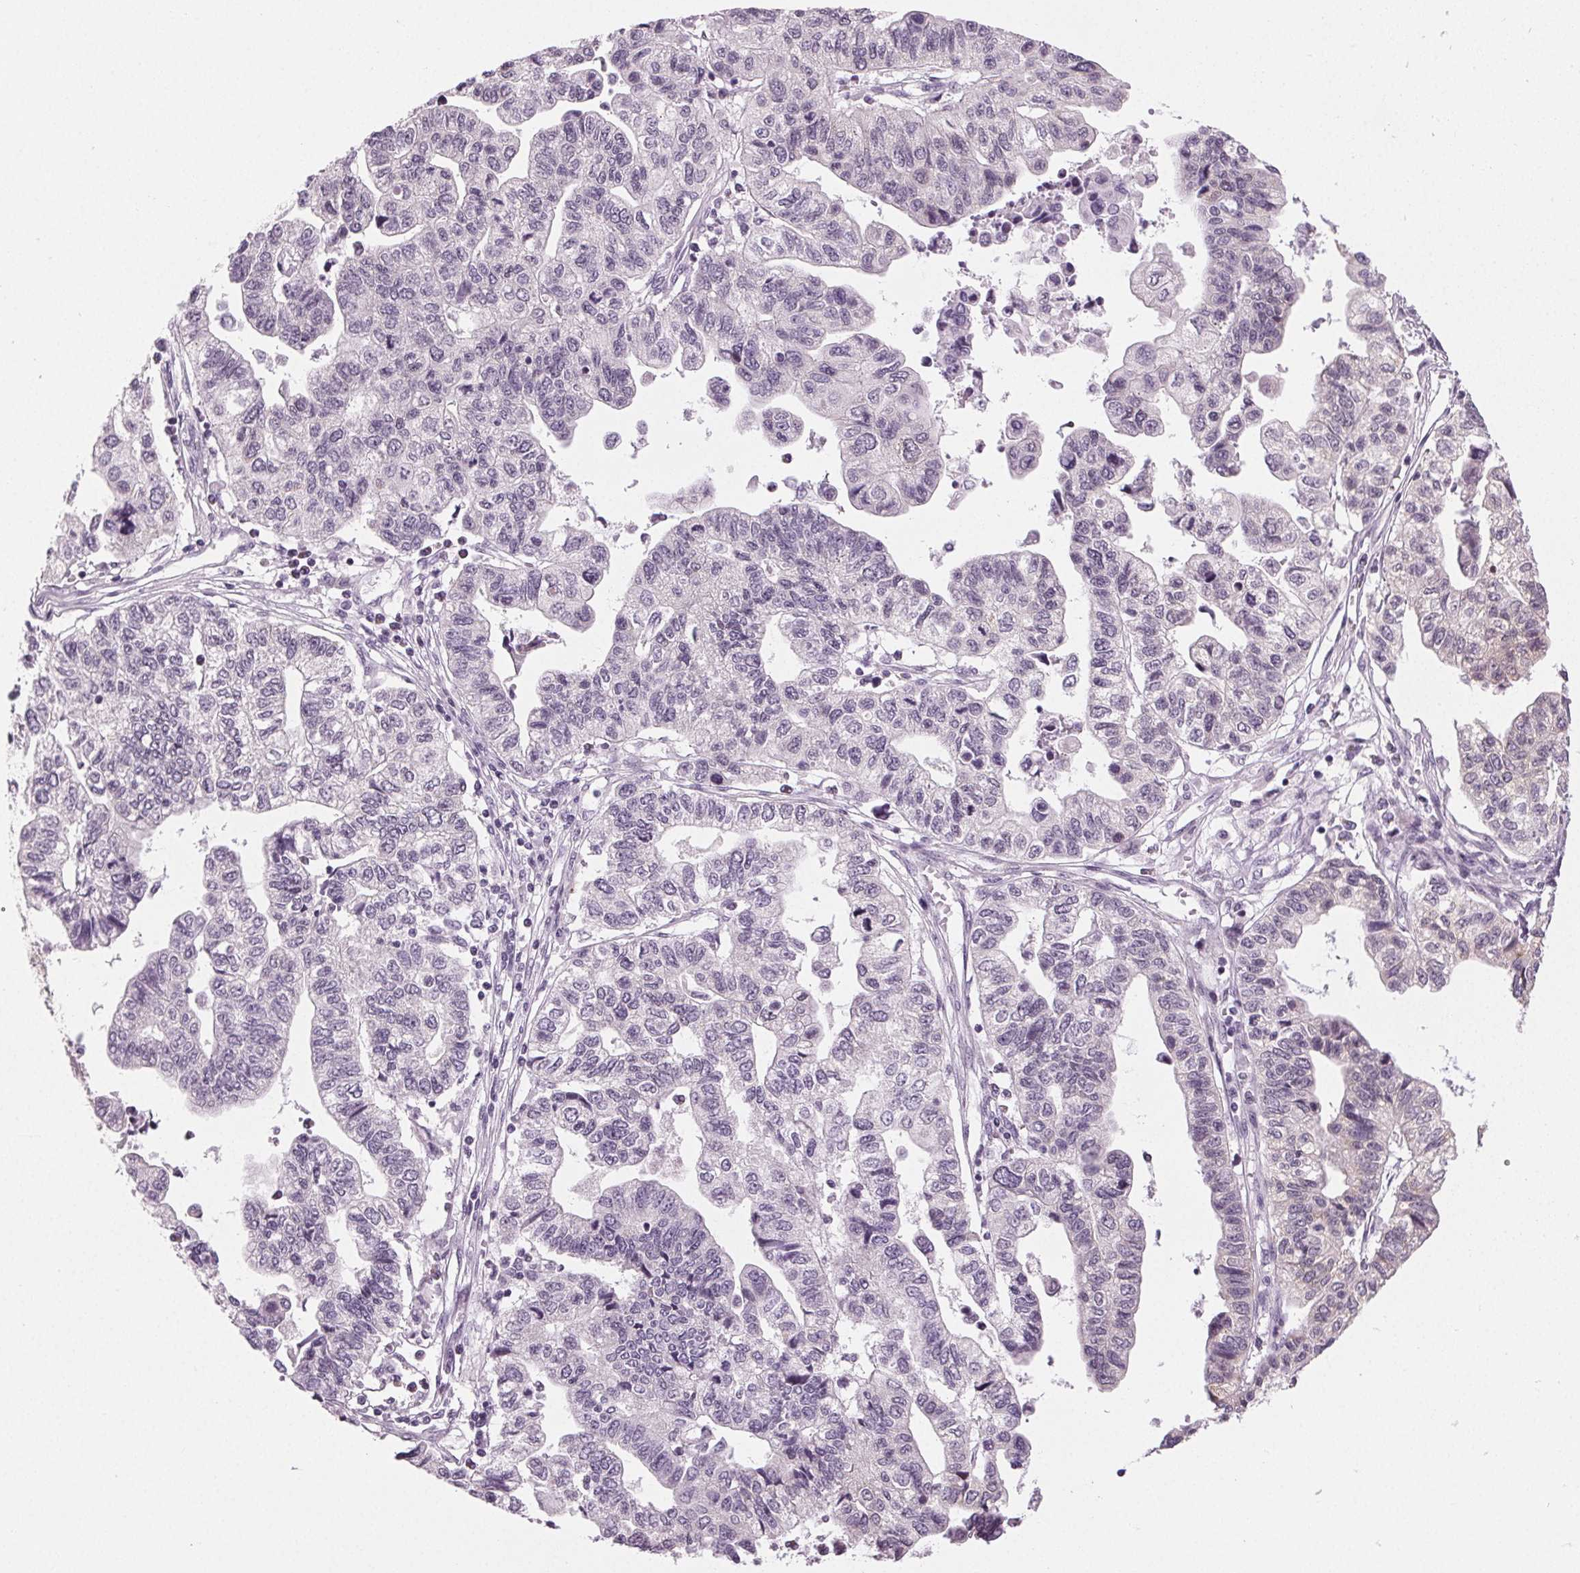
{"staining": {"intensity": "negative", "quantity": "none", "location": "none"}, "tissue": "stomach cancer", "cell_type": "Tumor cells", "image_type": "cancer", "snomed": [{"axis": "morphology", "description": "Adenocarcinoma, NOS"}, {"axis": "topography", "description": "Stomach, upper"}], "caption": "Stomach adenocarcinoma stained for a protein using immunohistochemistry displays no positivity tumor cells.", "gene": "IGF2BP1", "patient": {"sex": "female", "age": 67}}